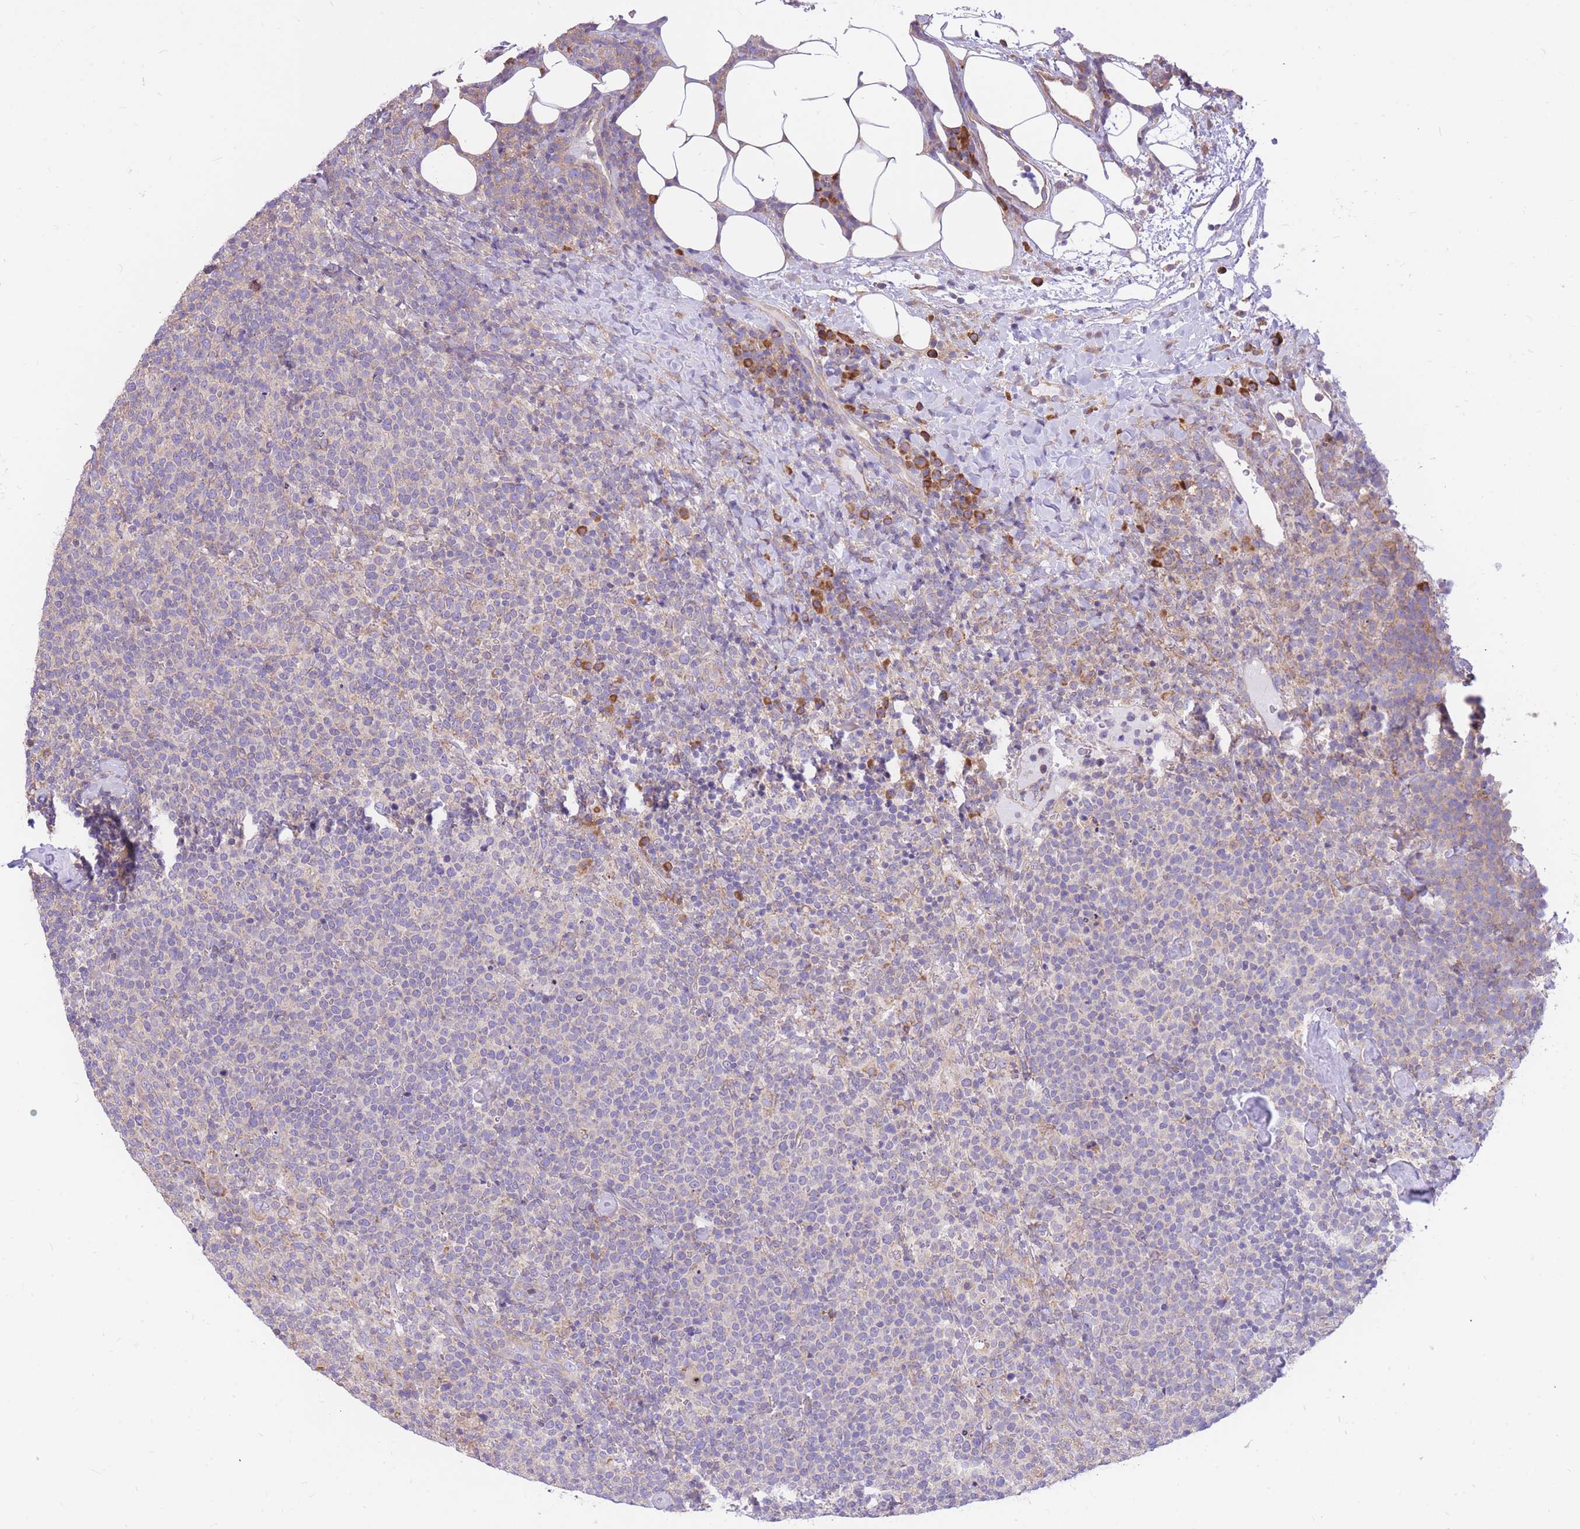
{"staining": {"intensity": "negative", "quantity": "none", "location": "none"}, "tissue": "lymphoma", "cell_type": "Tumor cells", "image_type": "cancer", "snomed": [{"axis": "morphology", "description": "Malignant lymphoma, non-Hodgkin's type, High grade"}, {"axis": "topography", "description": "Lymph node"}], "caption": "DAB (3,3'-diaminobenzidine) immunohistochemical staining of lymphoma reveals no significant staining in tumor cells. The staining is performed using DAB (3,3'-diaminobenzidine) brown chromogen with nuclei counter-stained in using hematoxylin.", "gene": "GBP7", "patient": {"sex": "male", "age": 61}}